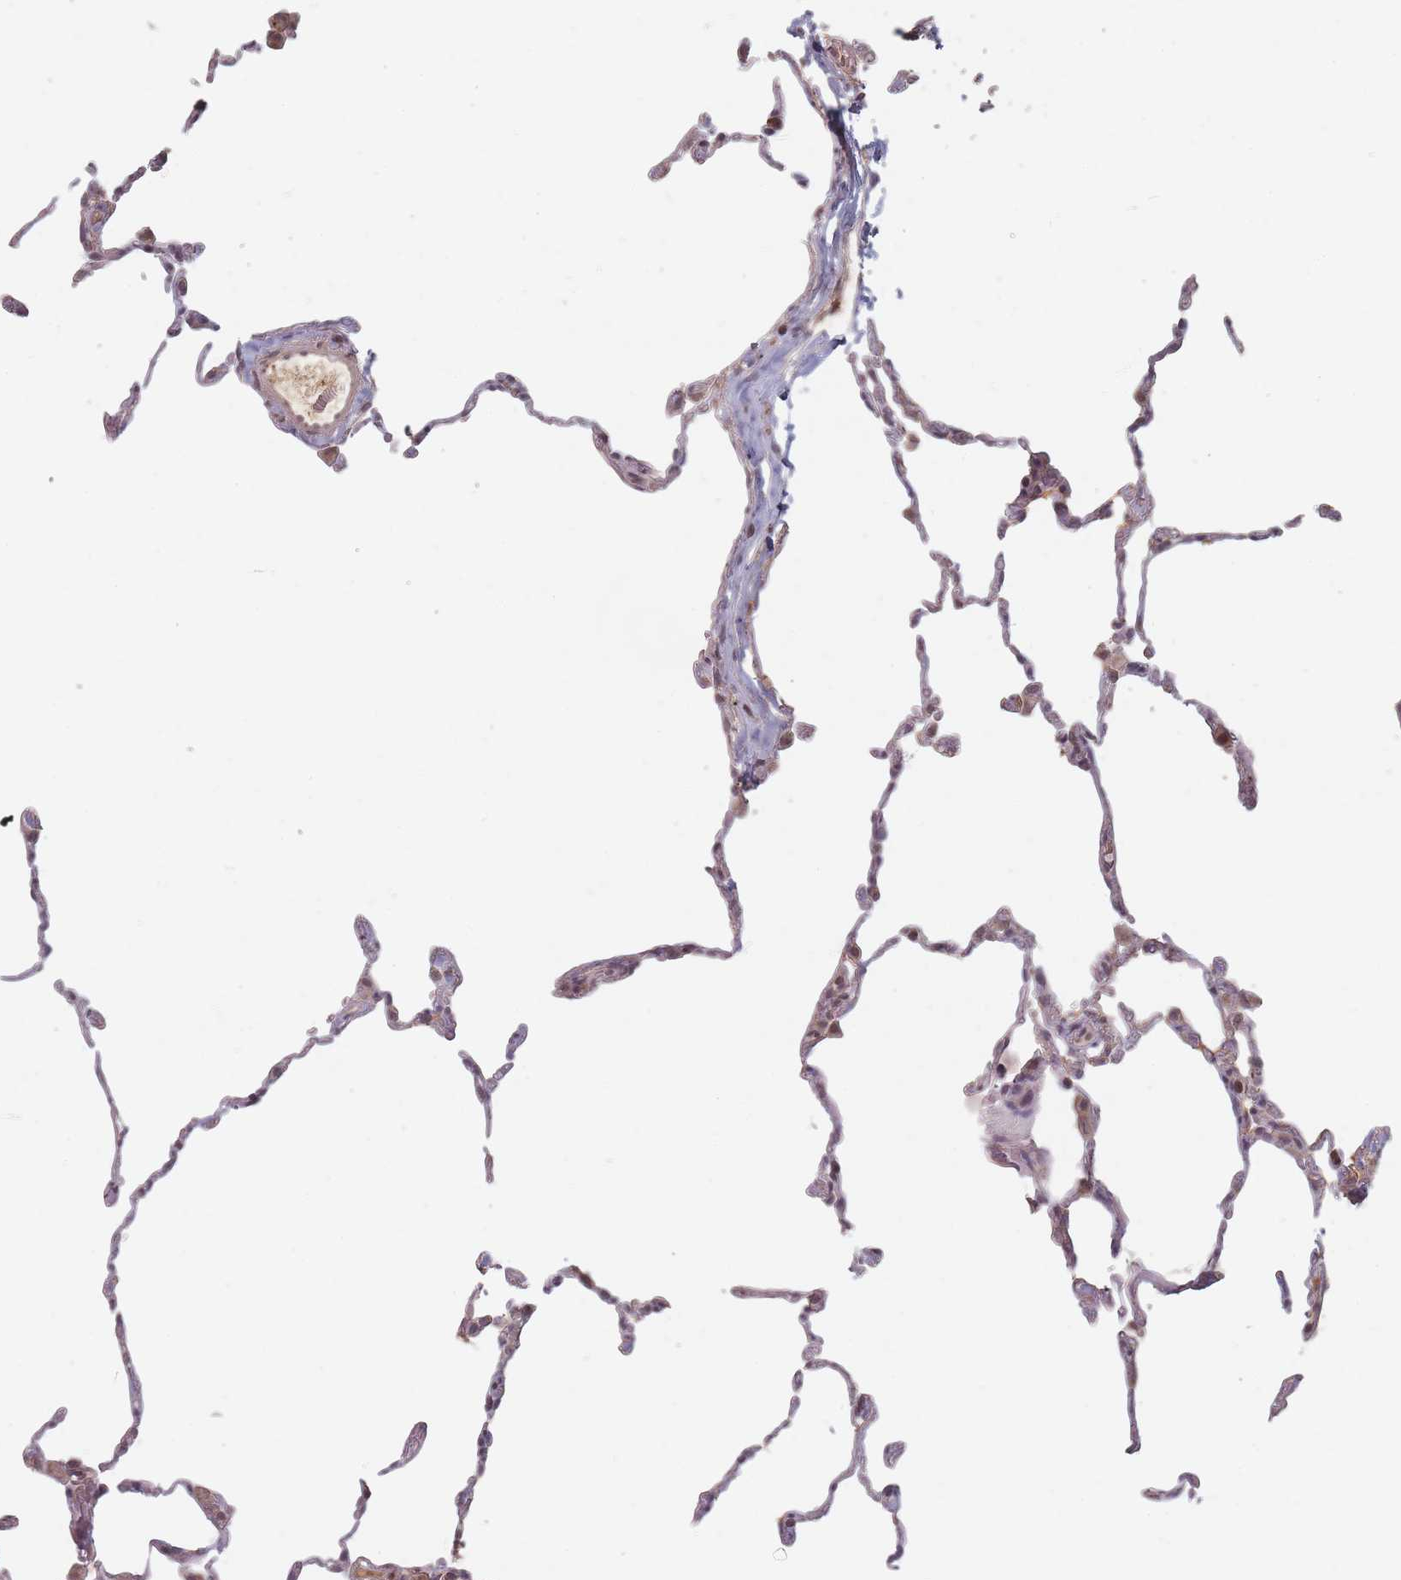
{"staining": {"intensity": "weak", "quantity": "<25%", "location": "cytoplasmic/membranous"}, "tissue": "lung", "cell_type": "Alveolar cells", "image_type": "normal", "snomed": [{"axis": "morphology", "description": "Normal tissue, NOS"}, {"axis": "topography", "description": "Lung"}], "caption": "IHC photomicrograph of unremarkable human lung stained for a protein (brown), which displays no positivity in alveolar cells. Brightfield microscopy of IHC stained with DAB (3,3'-diaminobenzidine) (brown) and hematoxylin (blue), captured at high magnification.", "gene": "OR2M4", "patient": {"sex": "female", "age": 57}}